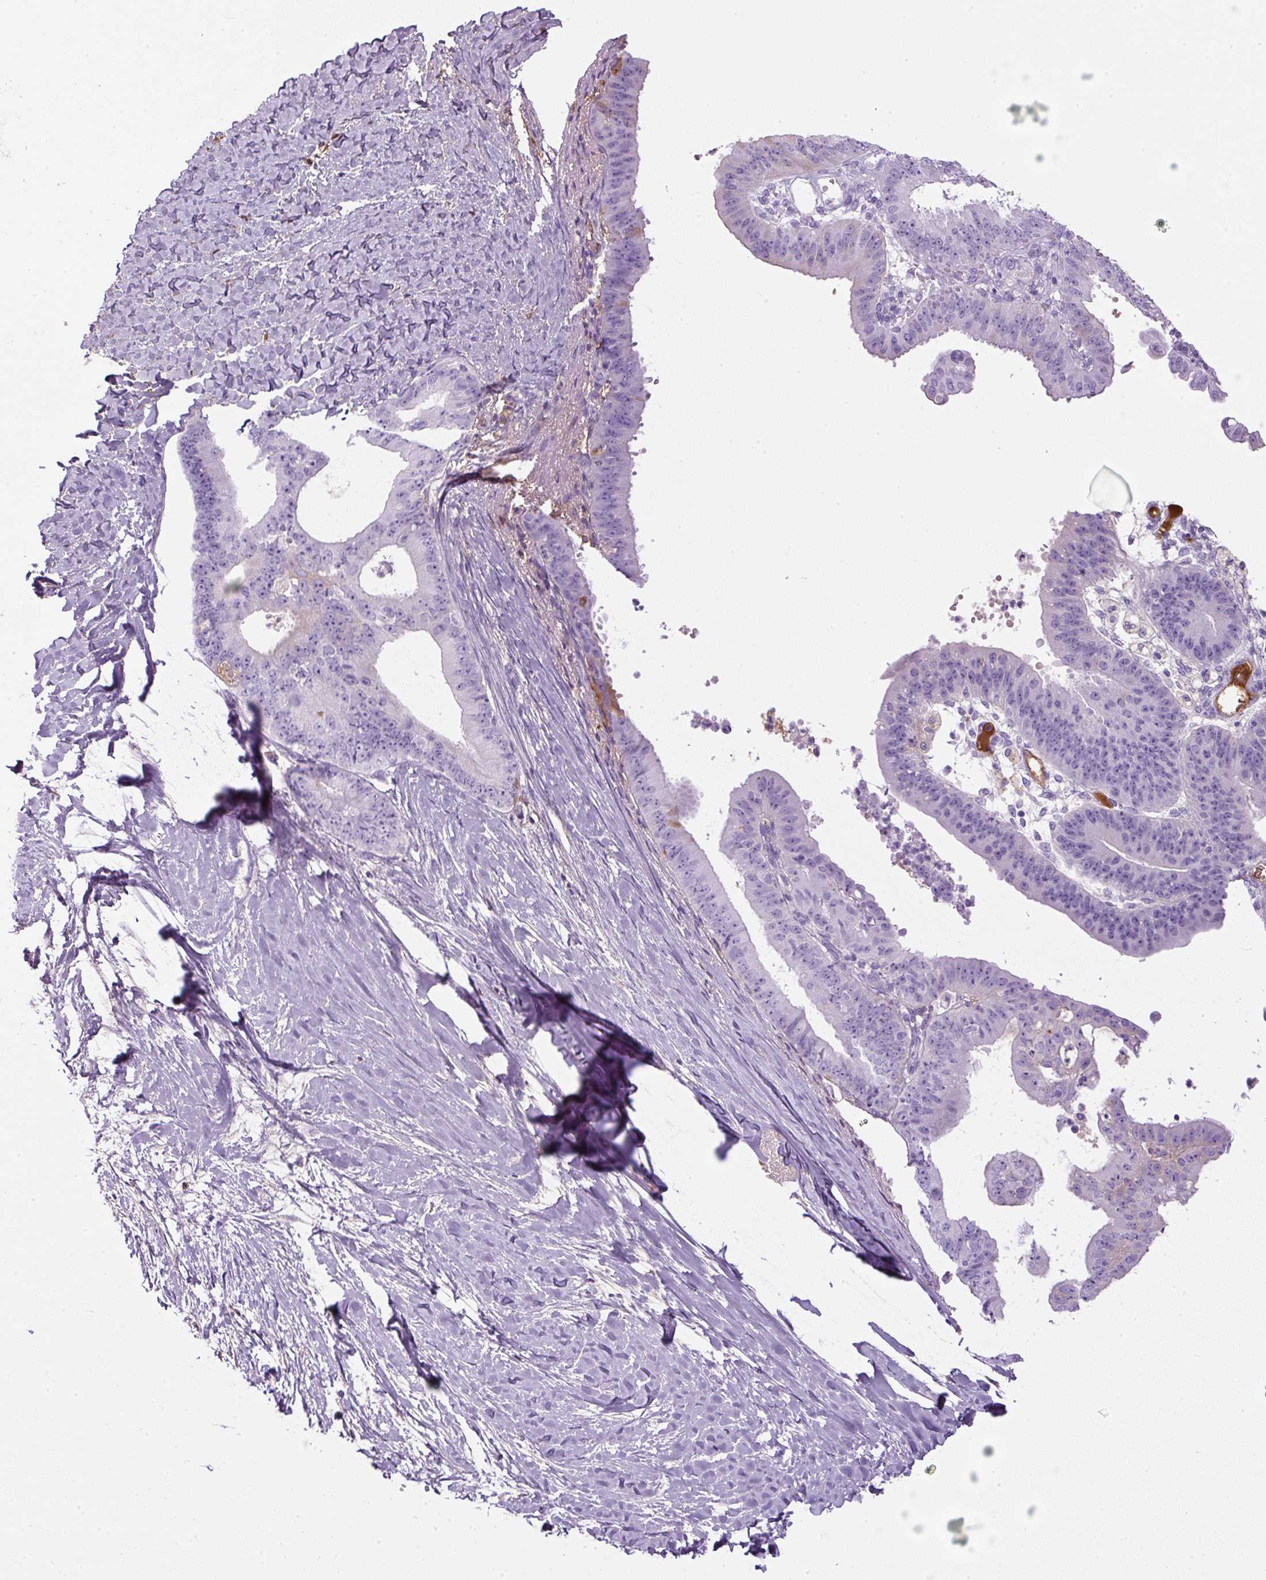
{"staining": {"intensity": "negative", "quantity": "none", "location": "none"}, "tissue": "ovarian cancer", "cell_type": "Tumor cells", "image_type": "cancer", "snomed": [{"axis": "morphology", "description": "Carcinoma, endometroid"}, {"axis": "topography", "description": "Ovary"}], "caption": "DAB immunohistochemical staining of ovarian cancer (endometroid carcinoma) demonstrates no significant staining in tumor cells.", "gene": "APOA1", "patient": {"sex": "female", "age": 42}}